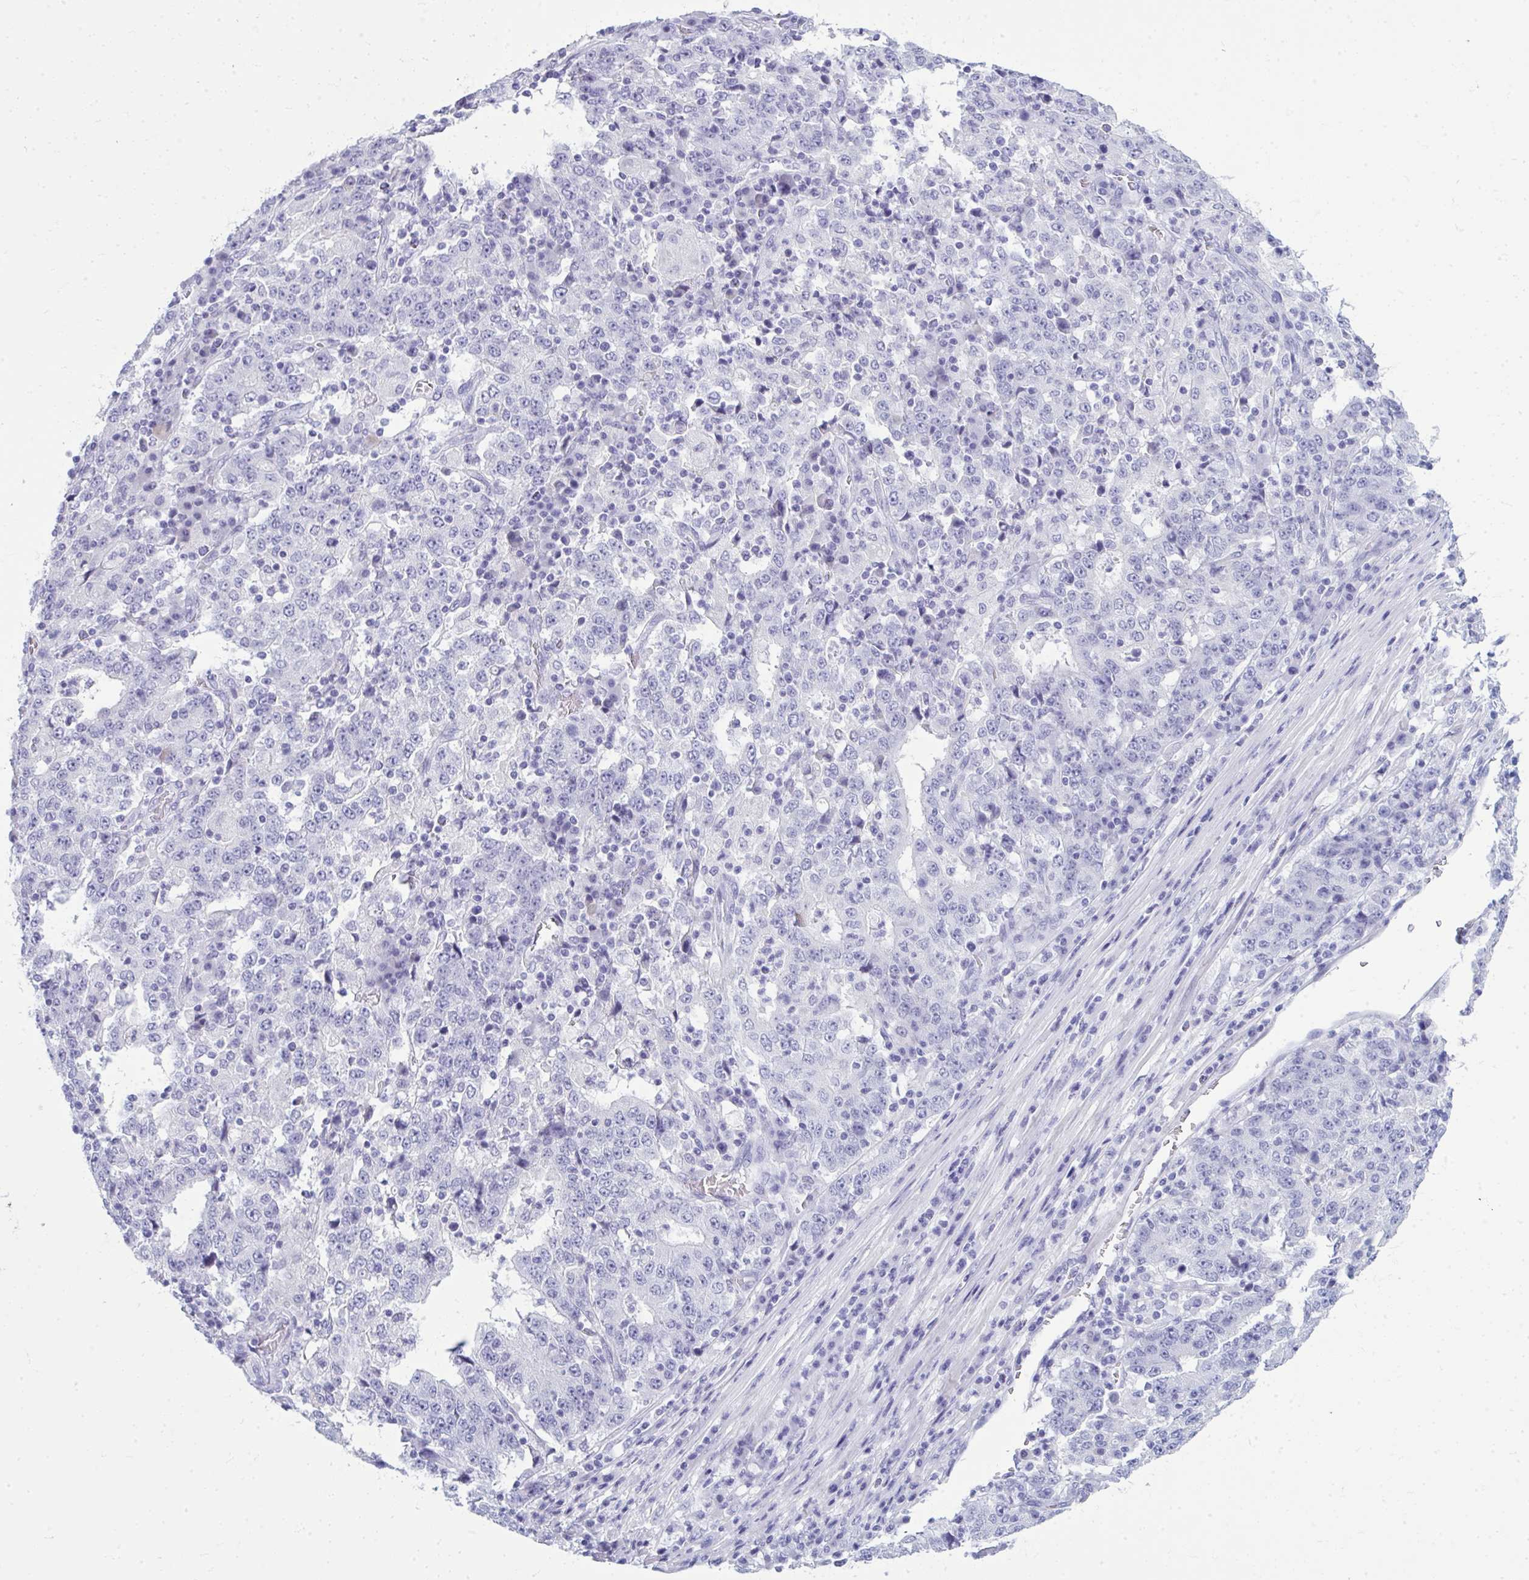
{"staining": {"intensity": "negative", "quantity": "none", "location": "none"}, "tissue": "stomach cancer", "cell_type": "Tumor cells", "image_type": "cancer", "snomed": [{"axis": "morphology", "description": "Adenocarcinoma, NOS"}, {"axis": "topography", "description": "Stomach"}], "caption": "Immunohistochemistry (IHC) of human stomach cancer (adenocarcinoma) exhibits no staining in tumor cells.", "gene": "QDPR", "patient": {"sex": "male", "age": 59}}